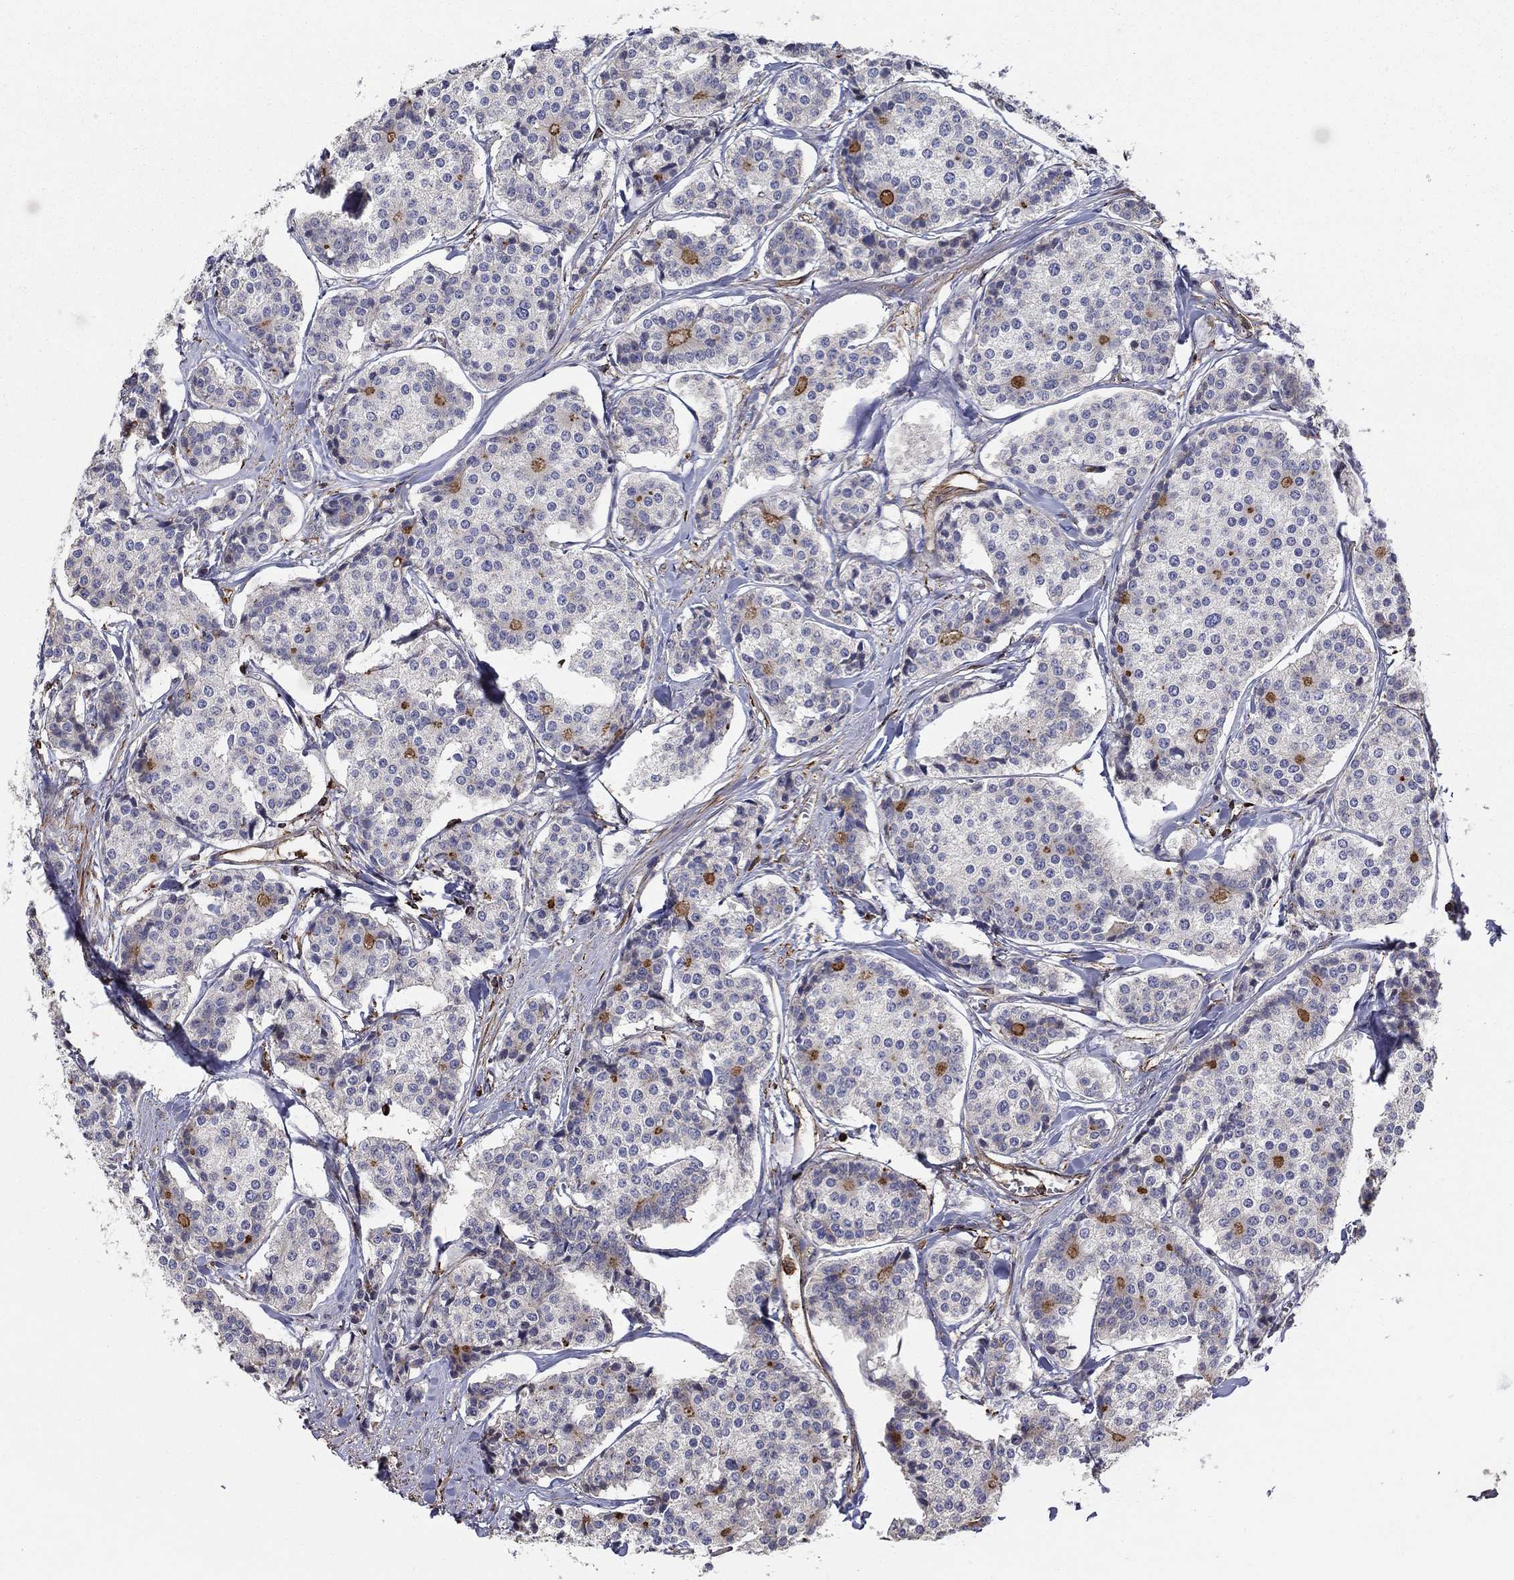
{"staining": {"intensity": "strong", "quantity": "<25%", "location": "cytoplasmic/membranous"}, "tissue": "carcinoid", "cell_type": "Tumor cells", "image_type": "cancer", "snomed": [{"axis": "morphology", "description": "Carcinoid, malignant, NOS"}, {"axis": "topography", "description": "Small intestine"}], "caption": "IHC (DAB (3,3'-diaminobenzidine)) staining of human malignant carcinoid shows strong cytoplasmic/membranous protein positivity in approximately <25% of tumor cells.", "gene": "NPHP1", "patient": {"sex": "female", "age": 65}}